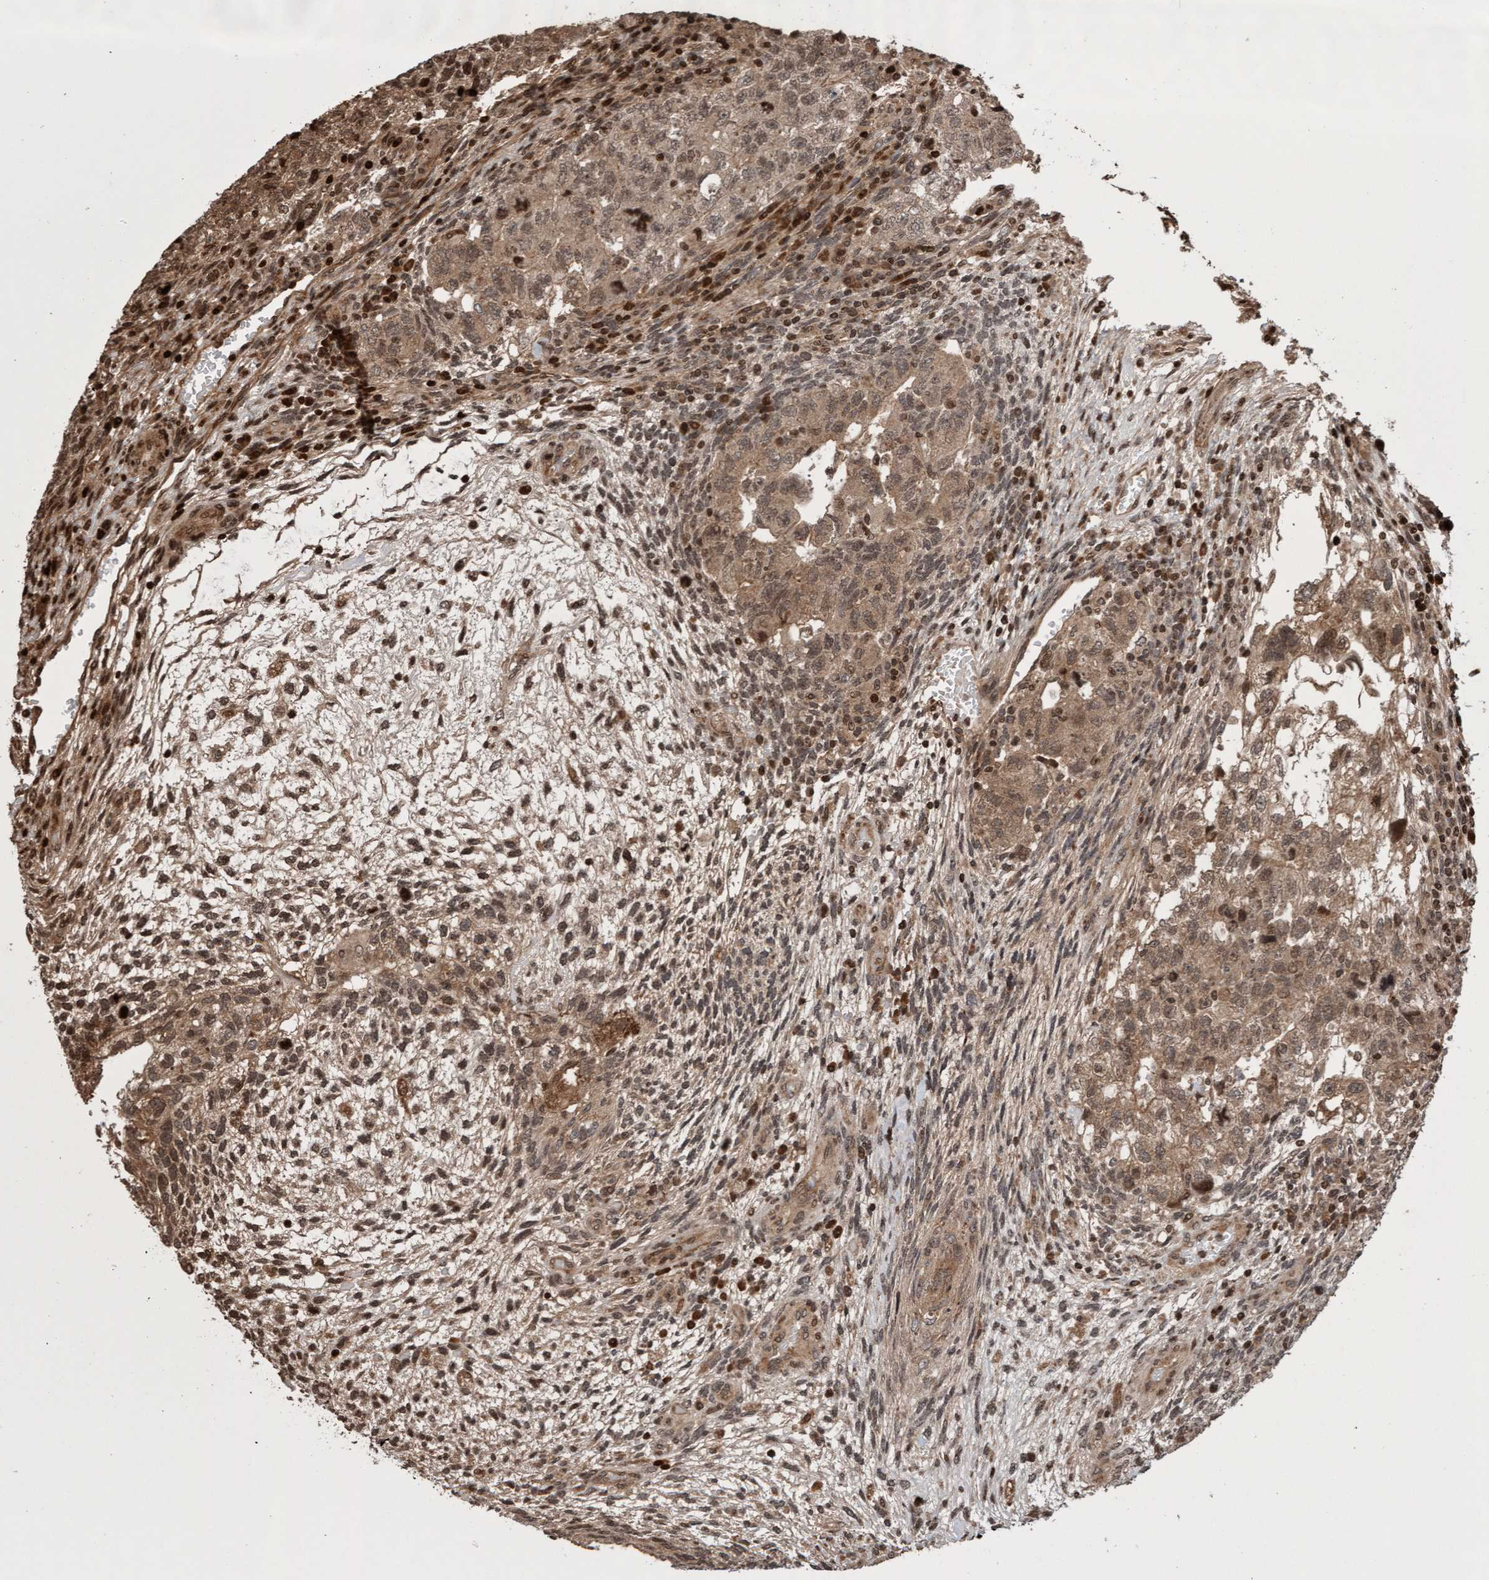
{"staining": {"intensity": "weak", "quantity": ">75%", "location": "cytoplasmic/membranous,nuclear"}, "tissue": "testis cancer", "cell_type": "Tumor cells", "image_type": "cancer", "snomed": [{"axis": "morphology", "description": "Carcinoma, Embryonal, NOS"}, {"axis": "topography", "description": "Testis"}], "caption": "Embryonal carcinoma (testis) tissue demonstrates weak cytoplasmic/membranous and nuclear positivity in approximately >75% of tumor cells, visualized by immunohistochemistry.", "gene": "PECR", "patient": {"sex": "male", "age": 36}}